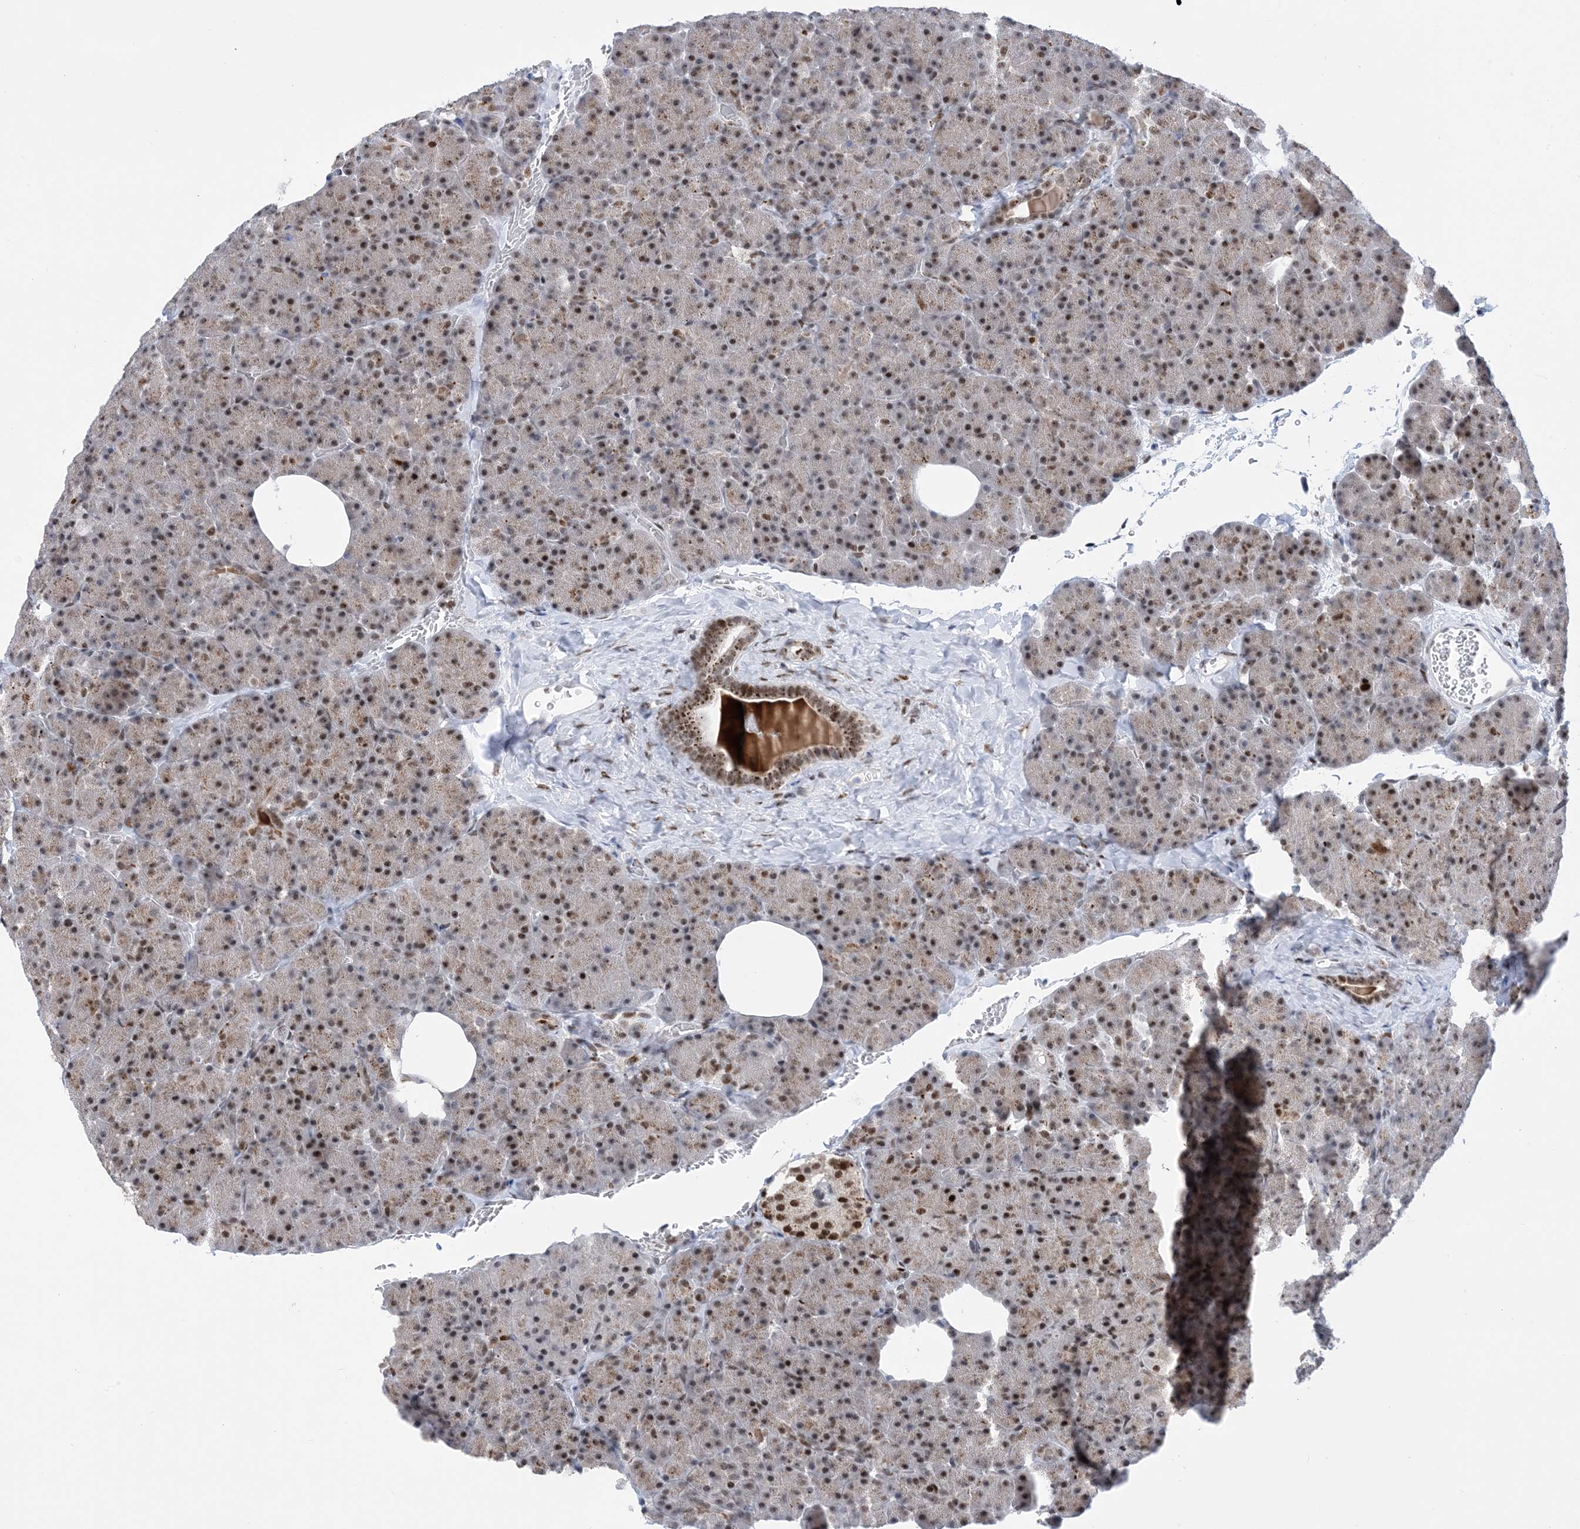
{"staining": {"intensity": "moderate", "quantity": ">75%", "location": "nuclear"}, "tissue": "pancreas", "cell_type": "Exocrine glandular cells", "image_type": "normal", "snomed": [{"axis": "morphology", "description": "Normal tissue, NOS"}, {"axis": "morphology", "description": "Carcinoid, malignant, NOS"}, {"axis": "topography", "description": "Pancreas"}], "caption": "Immunohistochemistry image of unremarkable pancreas: pancreas stained using IHC exhibits medium levels of moderate protein expression localized specifically in the nuclear of exocrine glandular cells, appearing as a nuclear brown color.", "gene": "TSPYL1", "patient": {"sex": "female", "age": 35}}